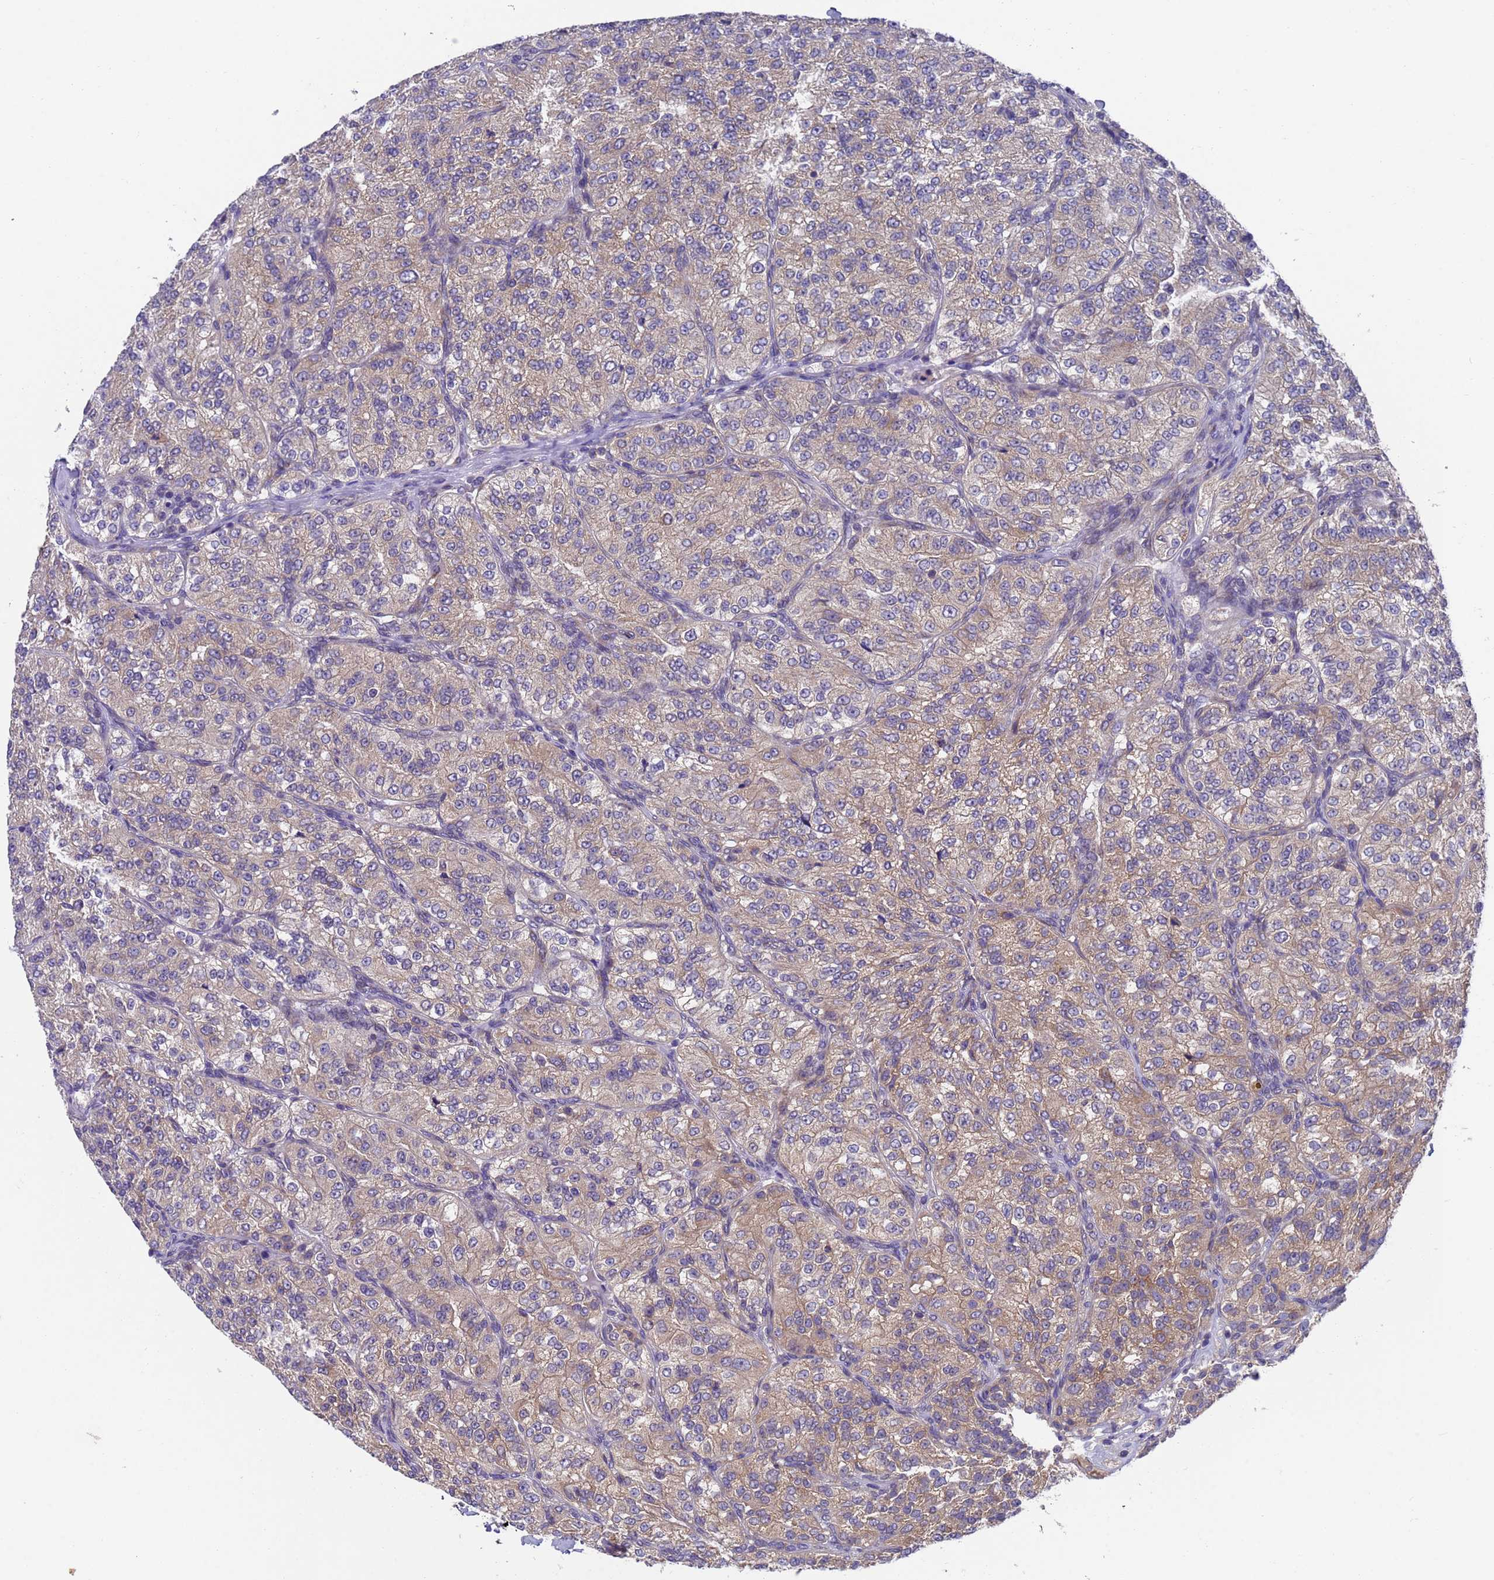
{"staining": {"intensity": "weak", "quantity": "25%-75%", "location": "cytoplasmic/membranous"}, "tissue": "renal cancer", "cell_type": "Tumor cells", "image_type": "cancer", "snomed": [{"axis": "morphology", "description": "Adenocarcinoma, NOS"}, {"axis": "topography", "description": "Kidney"}], "caption": "Renal adenocarcinoma stained for a protein (brown) exhibits weak cytoplasmic/membranous positive positivity in approximately 25%-75% of tumor cells.", "gene": "DCAF12L2", "patient": {"sex": "female", "age": 63}}